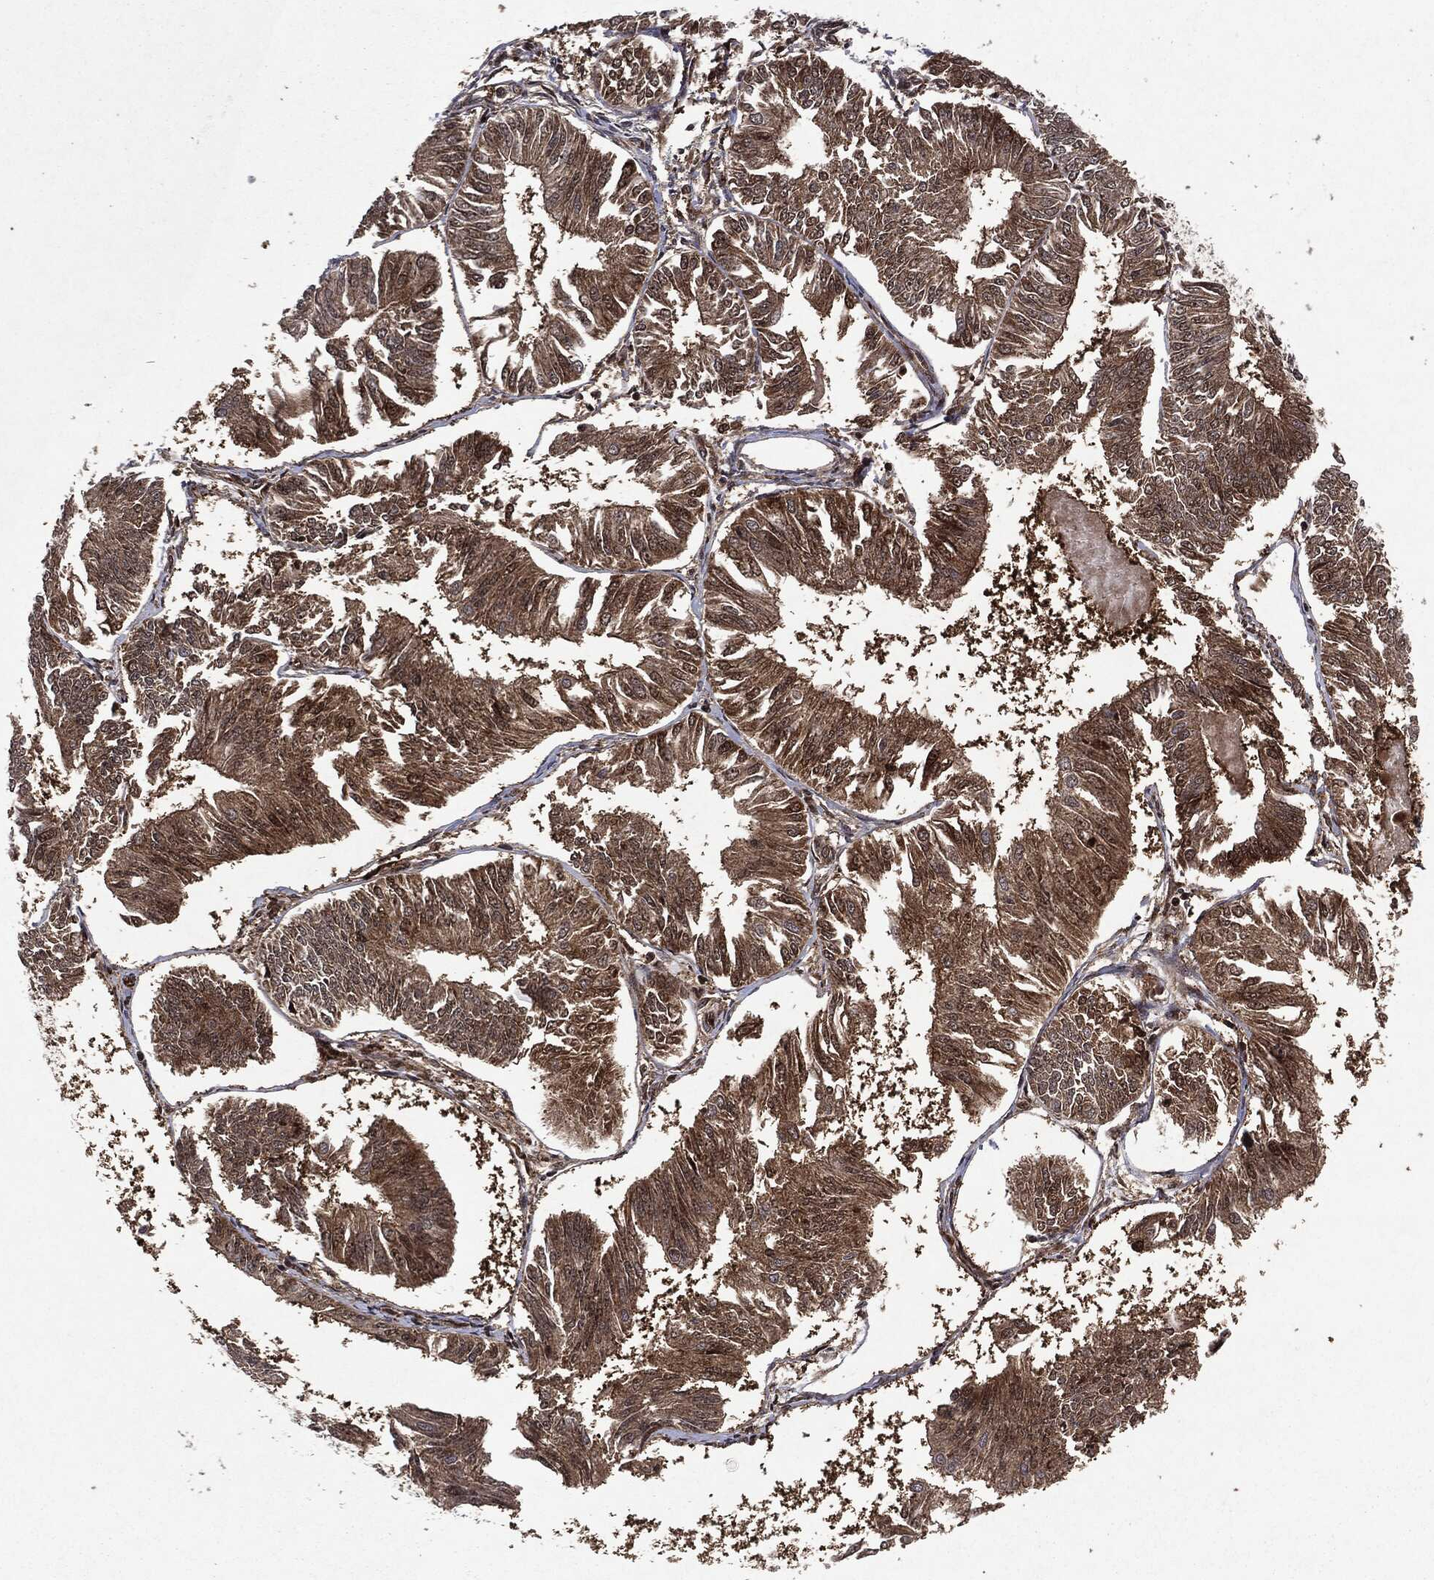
{"staining": {"intensity": "moderate", "quantity": ">75%", "location": "cytoplasmic/membranous"}, "tissue": "endometrial cancer", "cell_type": "Tumor cells", "image_type": "cancer", "snomed": [{"axis": "morphology", "description": "Adenocarcinoma, NOS"}, {"axis": "topography", "description": "Endometrium"}], "caption": "The immunohistochemical stain labels moderate cytoplasmic/membranous positivity in tumor cells of adenocarcinoma (endometrial) tissue.", "gene": "OTUB1", "patient": {"sex": "female", "age": 58}}